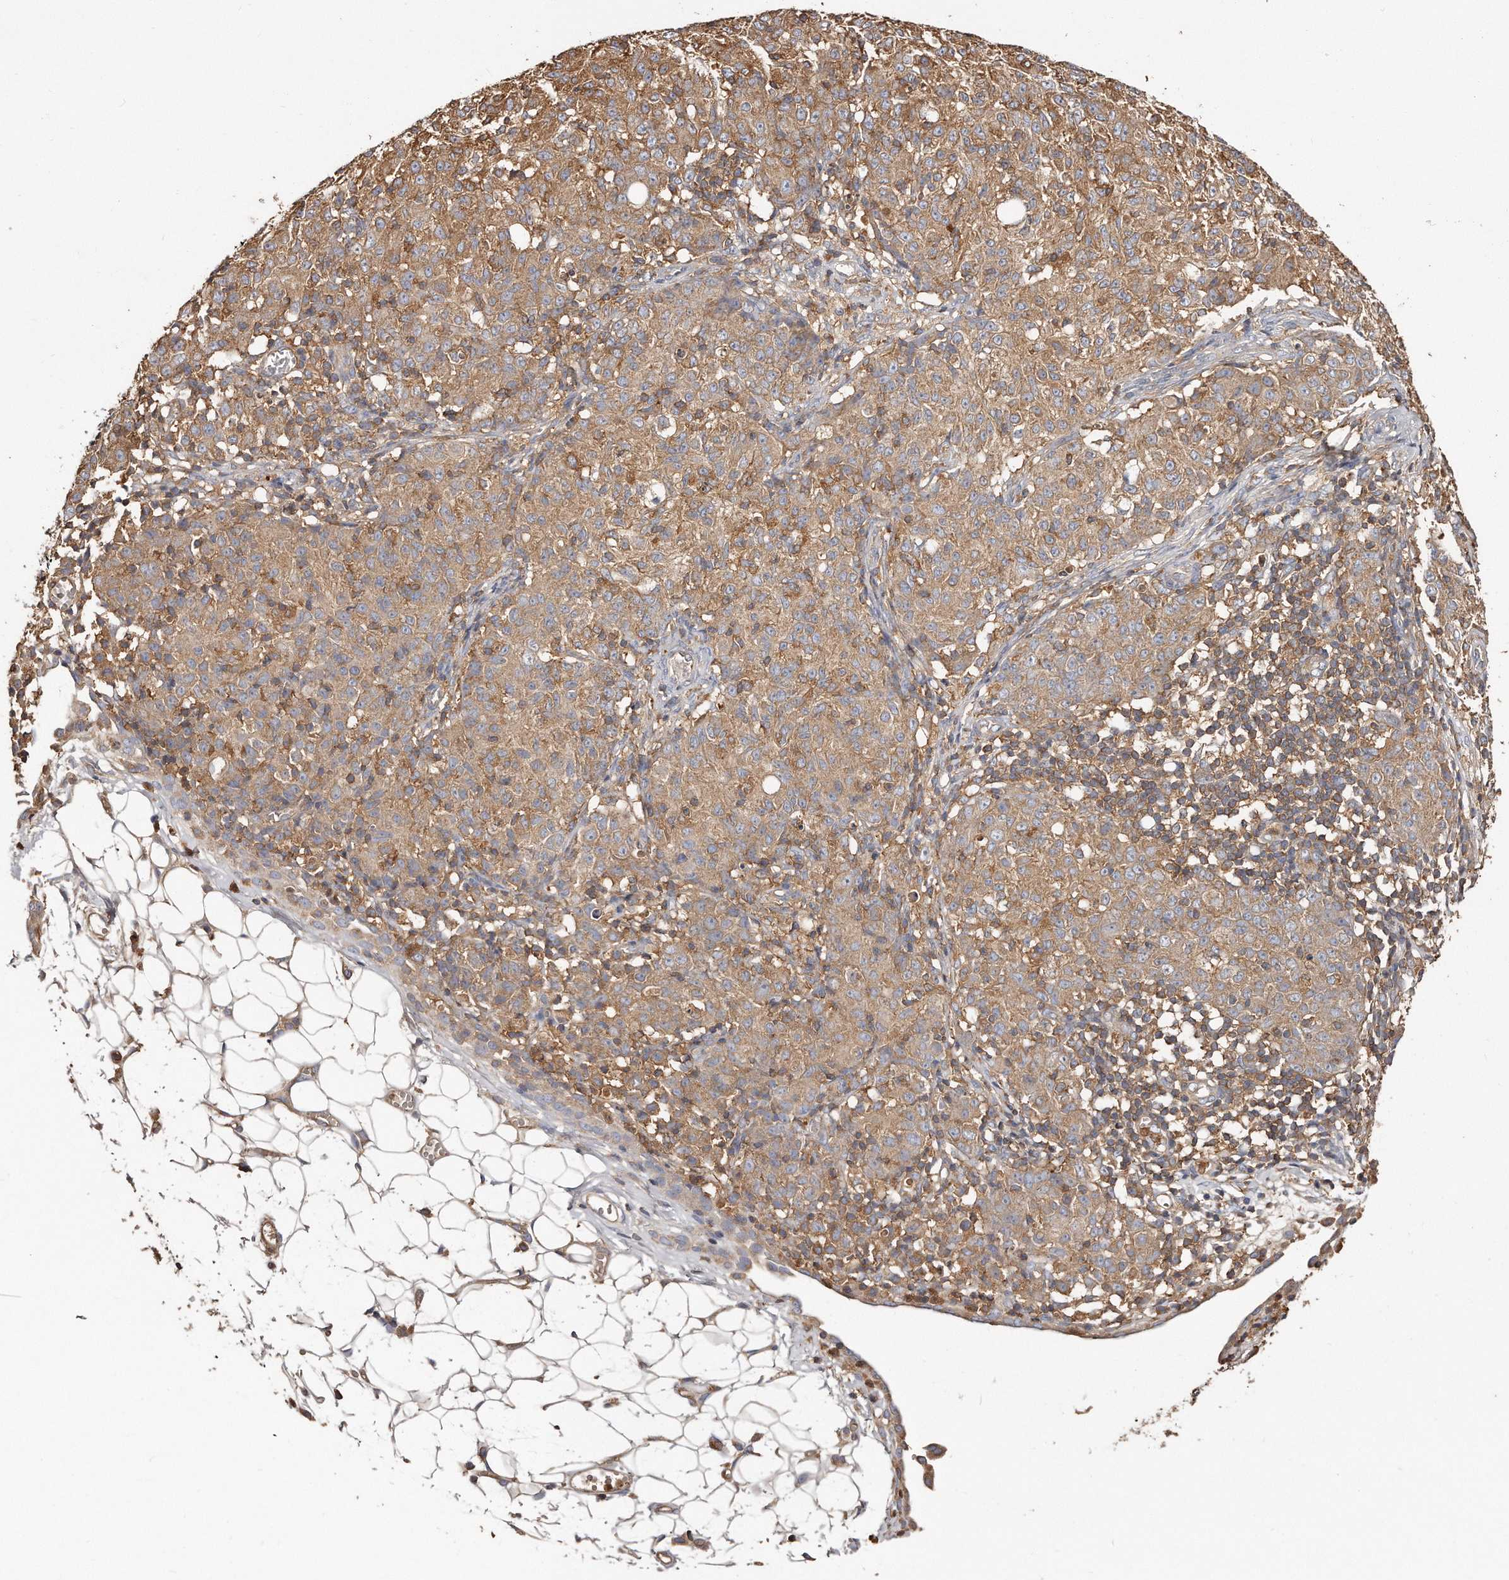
{"staining": {"intensity": "moderate", "quantity": ">75%", "location": "cytoplasmic/membranous"}, "tissue": "ovarian cancer", "cell_type": "Tumor cells", "image_type": "cancer", "snomed": [{"axis": "morphology", "description": "Carcinoma, endometroid"}, {"axis": "topography", "description": "Ovary"}], "caption": "Immunohistochemical staining of endometroid carcinoma (ovarian) shows moderate cytoplasmic/membranous protein expression in about >75% of tumor cells.", "gene": "CAP1", "patient": {"sex": "female", "age": 42}}